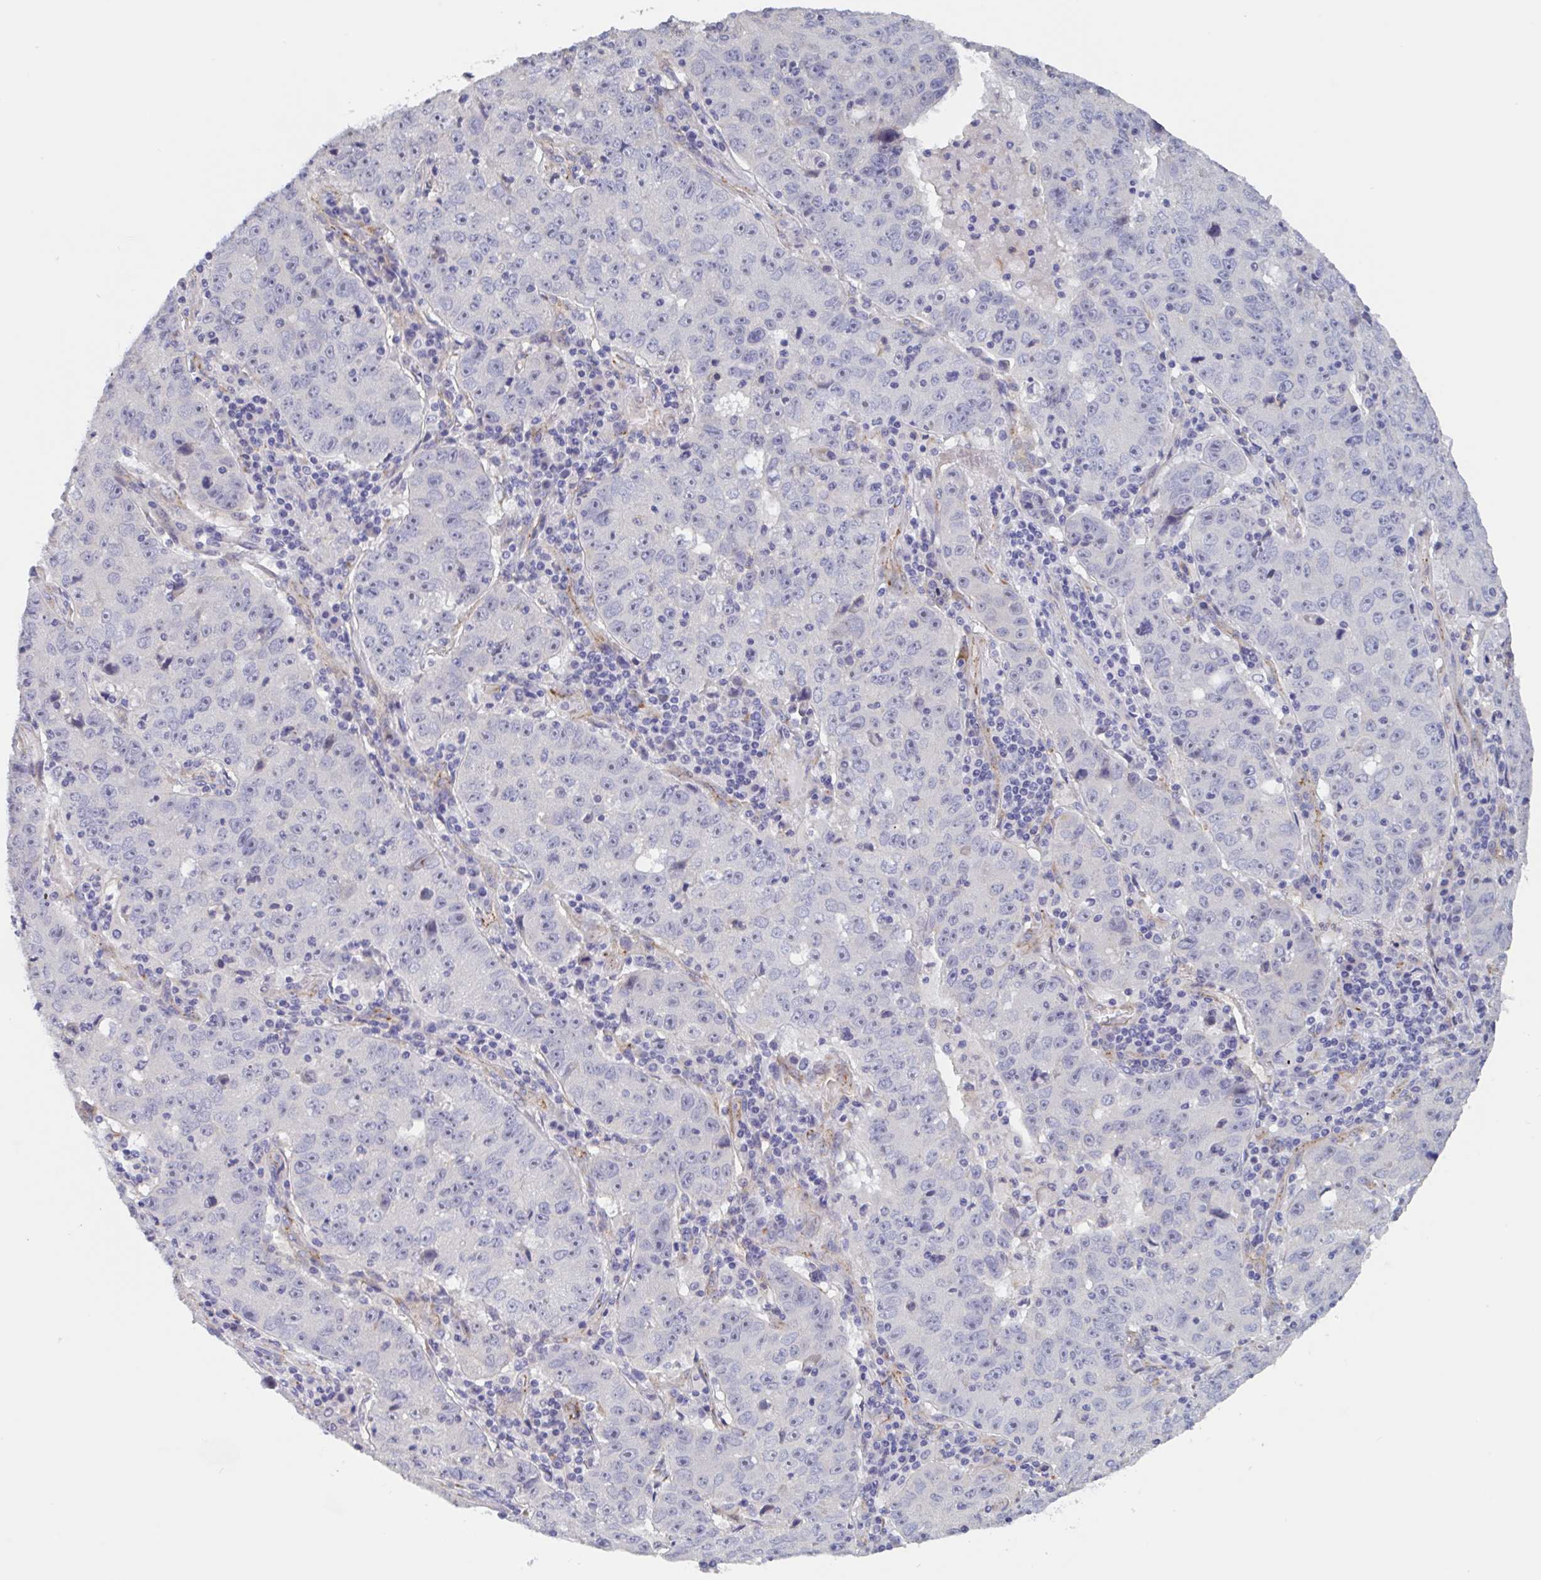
{"staining": {"intensity": "negative", "quantity": "none", "location": "none"}, "tissue": "lung cancer", "cell_type": "Tumor cells", "image_type": "cancer", "snomed": [{"axis": "morphology", "description": "Normal morphology"}, {"axis": "morphology", "description": "Adenocarcinoma, NOS"}, {"axis": "topography", "description": "Lymph node"}, {"axis": "topography", "description": "Lung"}], "caption": "This is an immunohistochemistry (IHC) micrograph of human lung adenocarcinoma. There is no staining in tumor cells.", "gene": "ST14", "patient": {"sex": "female", "age": 57}}